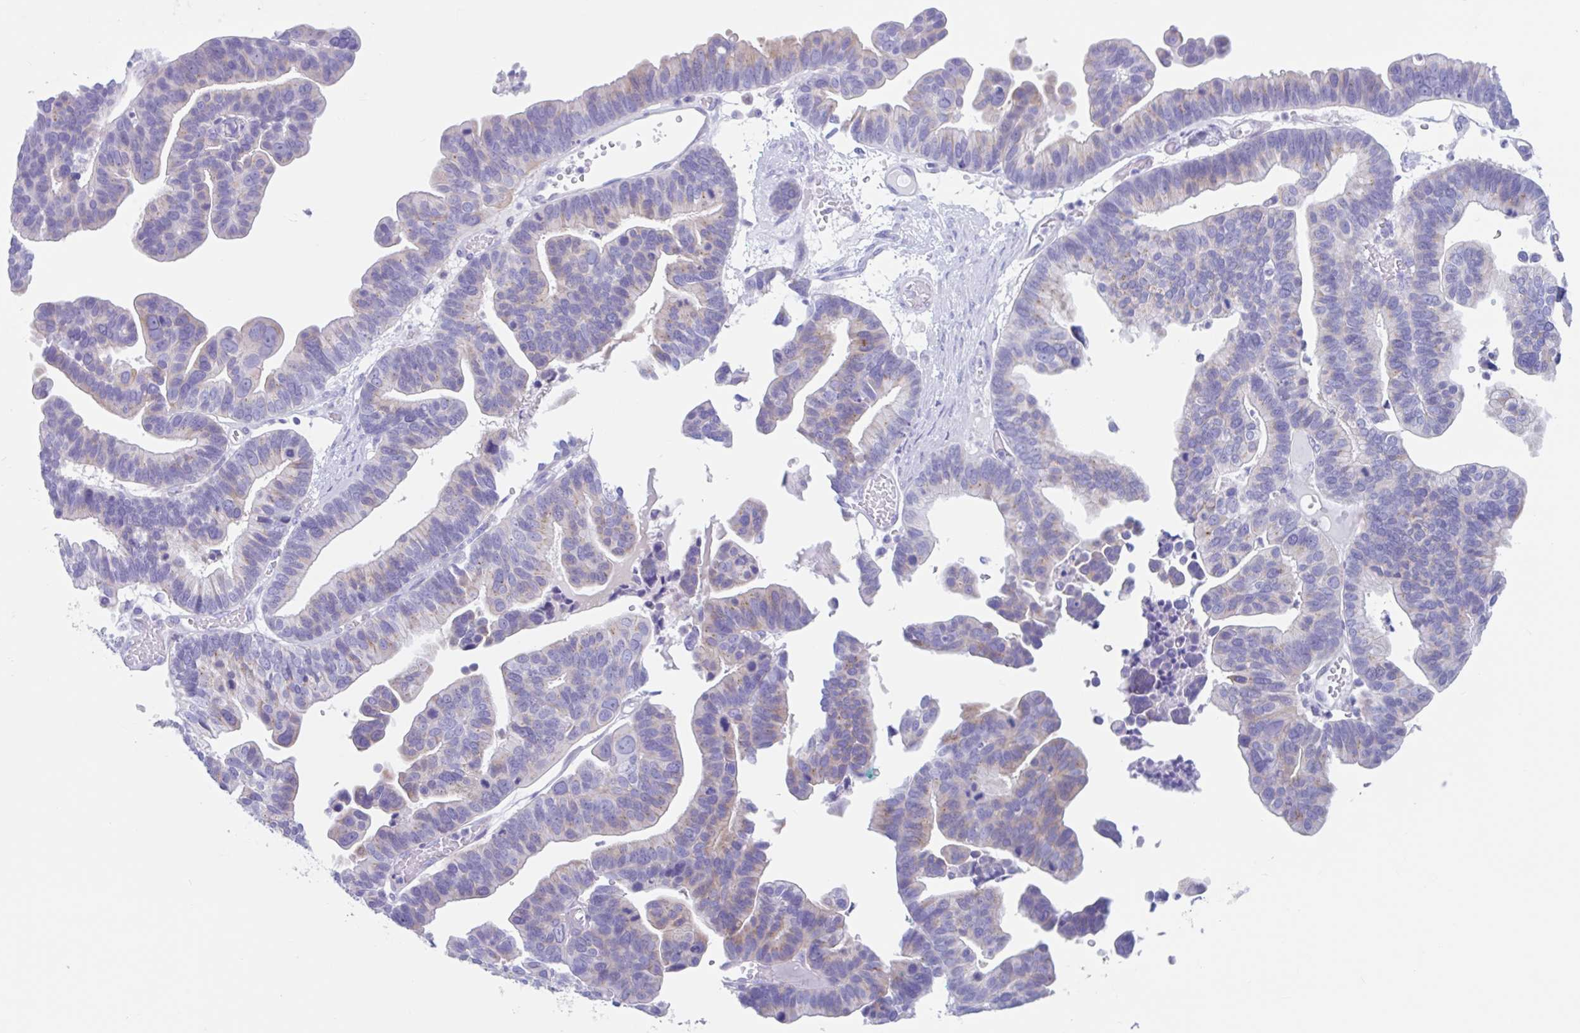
{"staining": {"intensity": "weak", "quantity": "<25%", "location": "cytoplasmic/membranous"}, "tissue": "ovarian cancer", "cell_type": "Tumor cells", "image_type": "cancer", "snomed": [{"axis": "morphology", "description": "Cystadenocarcinoma, serous, NOS"}, {"axis": "topography", "description": "Ovary"}], "caption": "Immunohistochemistry (IHC) photomicrograph of ovarian cancer (serous cystadenocarcinoma) stained for a protein (brown), which displays no positivity in tumor cells. The staining is performed using DAB brown chromogen with nuclei counter-stained in using hematoxylin.", "gene": "CPTP", "patient": {"sex": "female", "age": 56}}